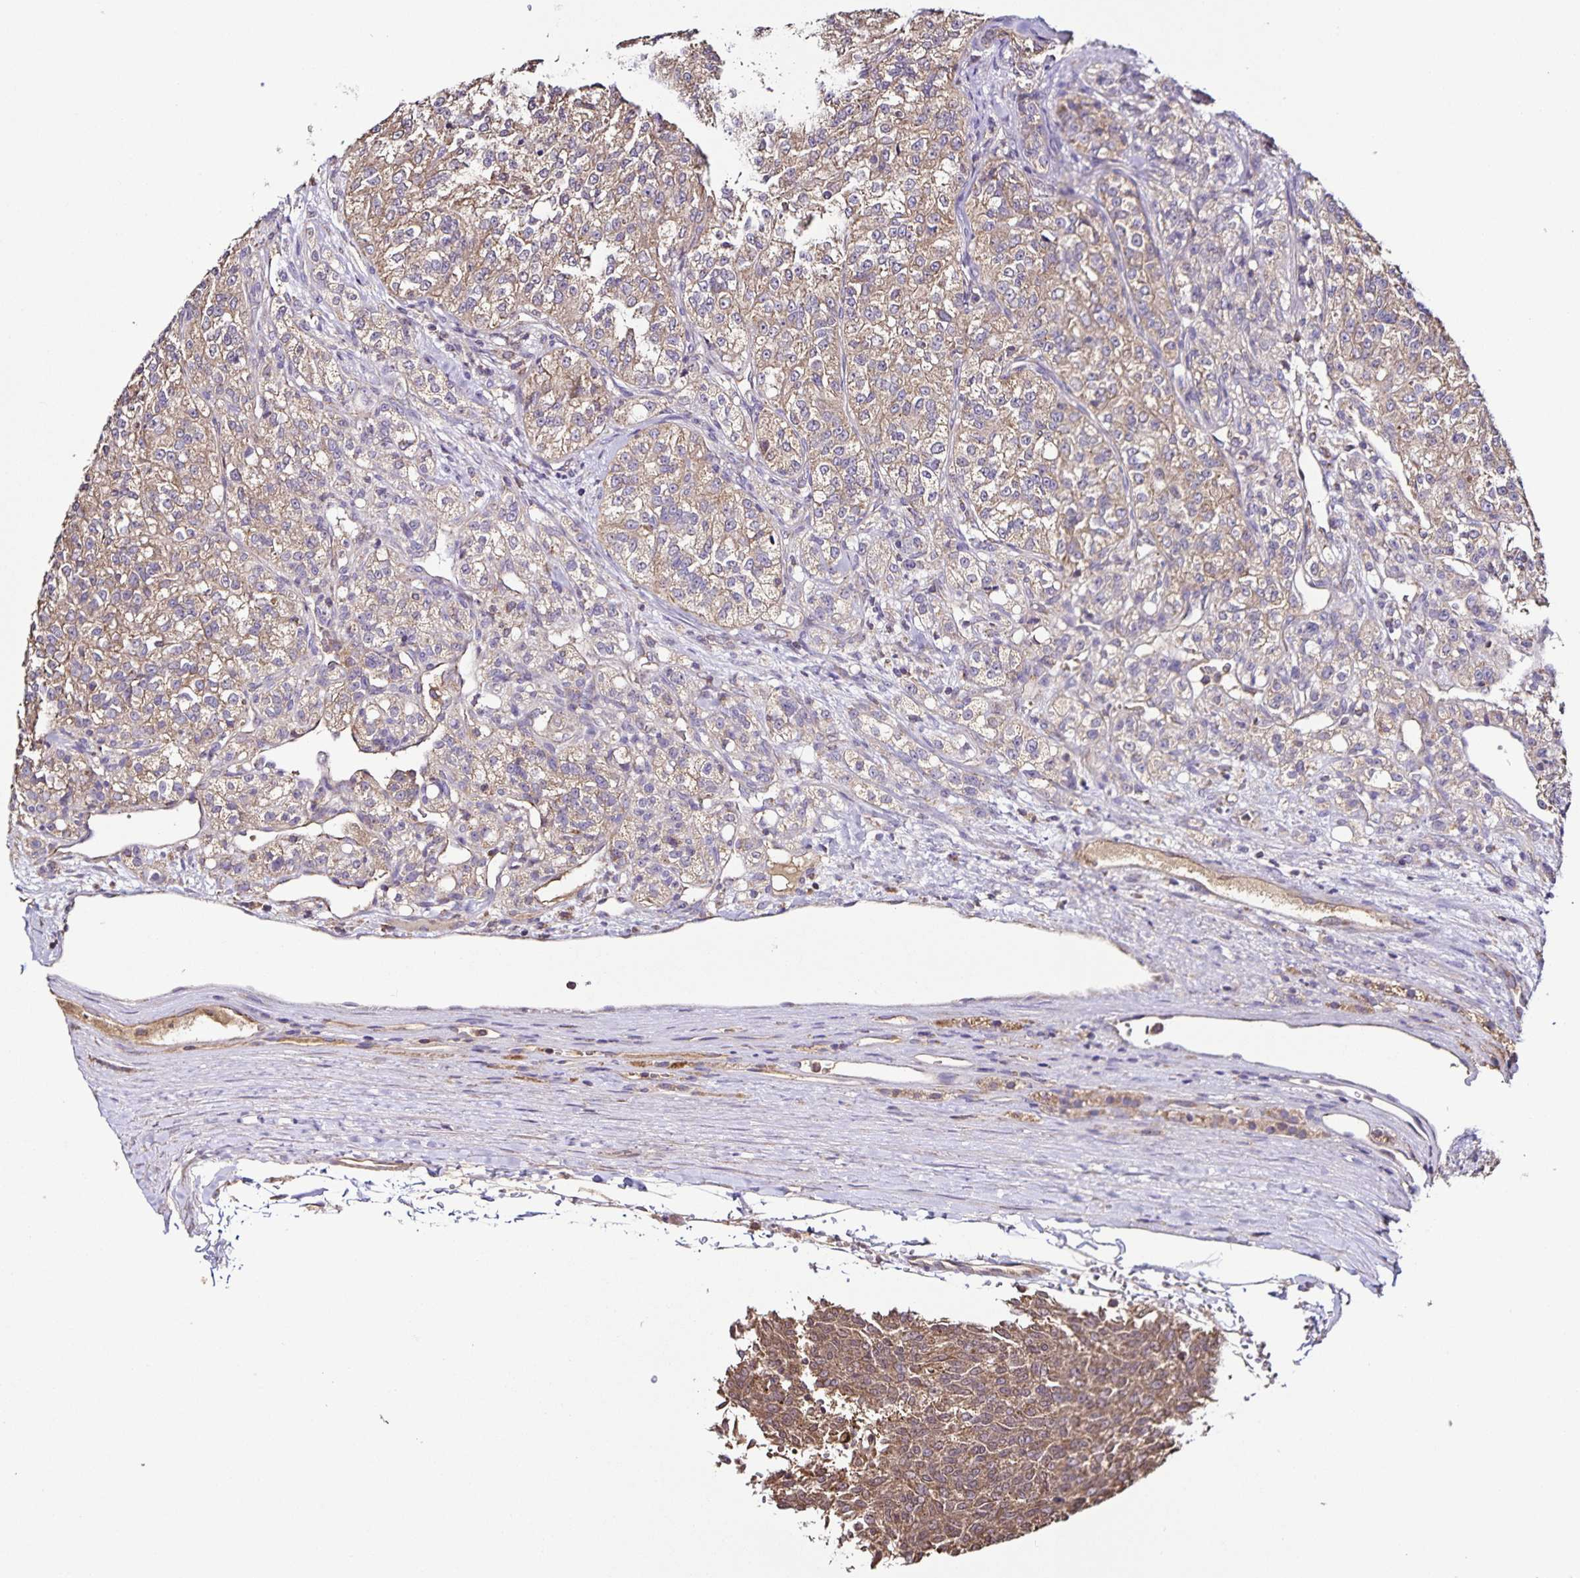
{"staining": {"intensity": "weak", "quantity": "25%-75%", "location": "cytoplasmic/membranous"}, "tissue": "renal cancer", "cell_type": "Tumor cells", "image_type": "cancer", "snomed": [{"axis": "morphology", "description": "Adenocarcinoma, NOS"}, {"axis": "topography", "description": "Kidney"}], "caption": "Protein staining by IHC demonstrates weak cytoplasmic/membranous positivity in about 25%-75% of tumor cells in adenocarcinoma (renal).", "gene": "MAN1A1", "patient": {"sex": "female", "age": 63}}